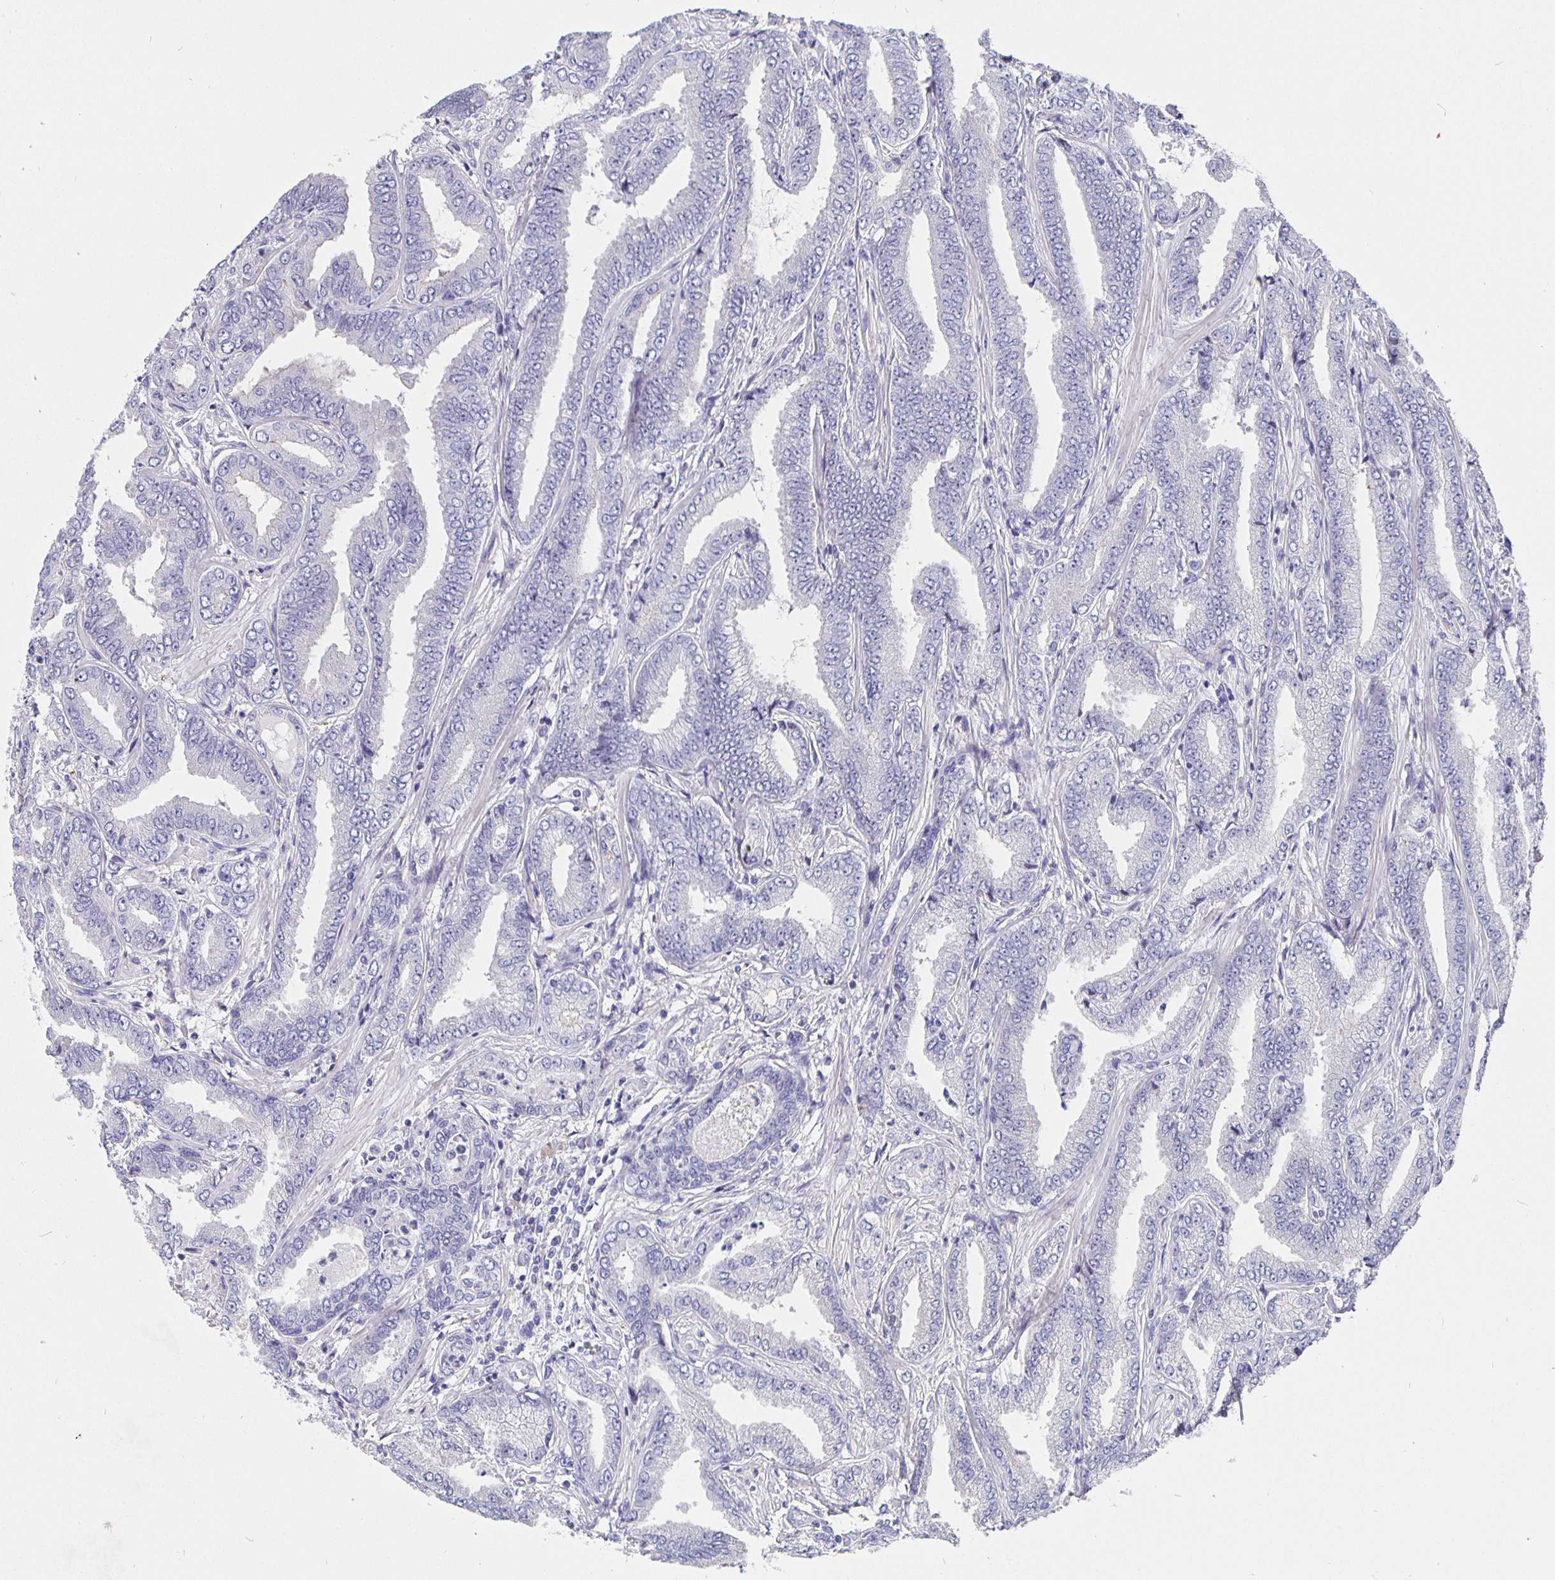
{"staining": {"intensity": "negative", "quantity": "none", "location": "none"}, "tissue": "prostate cancer", "cell_type": "Tumor cells", "image_type": "cancer", "snomed": [{"axis": "morphology", "description": "Adenocarcinoma, Low grade"}, {"axis": "topography", "description": "Prostate"}], "caption": "High magnification brightfield microscopy of prostate cancer stained with DAB (brown) and counterstained with hematoxylin (blue): tumor cells show no significant expression. (DAB immunohistochemistry (IHC) with hematoxylin counter stain).", "gene": "CFAP74", "patient": {"sex": "male", "age": 55}}